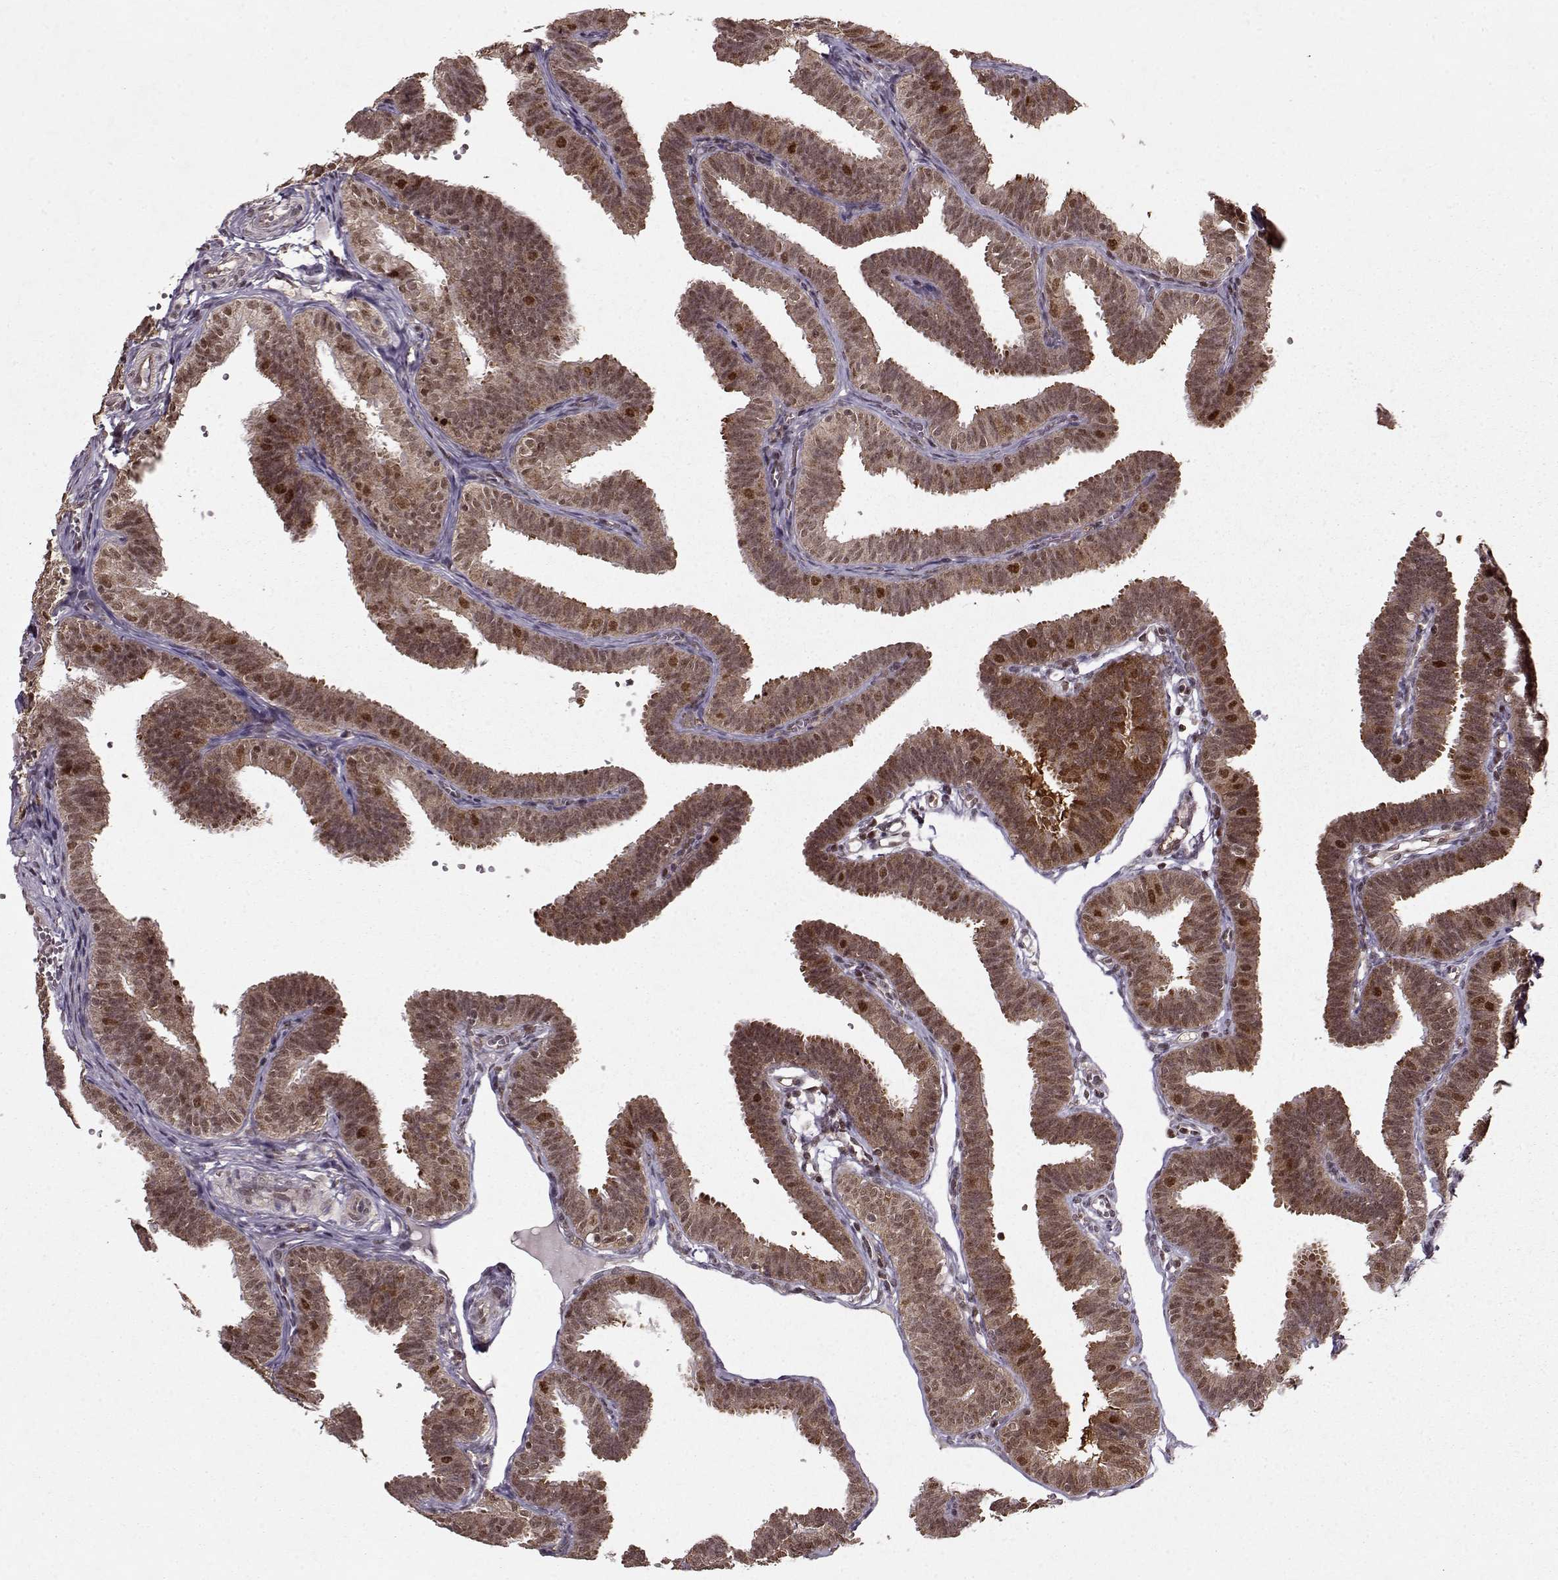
{"staining": {"intensity": "moderate", "quantity": ">75%", "location": "cytoplasmic/membranous,nuclear"}, "tissue": "fallopian tube", "cell_type": "Glandular cells", "image_type": "normal", "snomed": [{"axis": "morphology", "description": "Normal tissue, NOS"}, {"axis": "topography", "description": "Fallopian tube"}], "caption": "Protein expression analysis of unremarkable fallopian tube displays moderate cytoplasmic/membranous,nuclear staining in approximately >75% of glandular cells.", "gene": "PSMA7", "patient": {"sex": "female", "age": 25}}